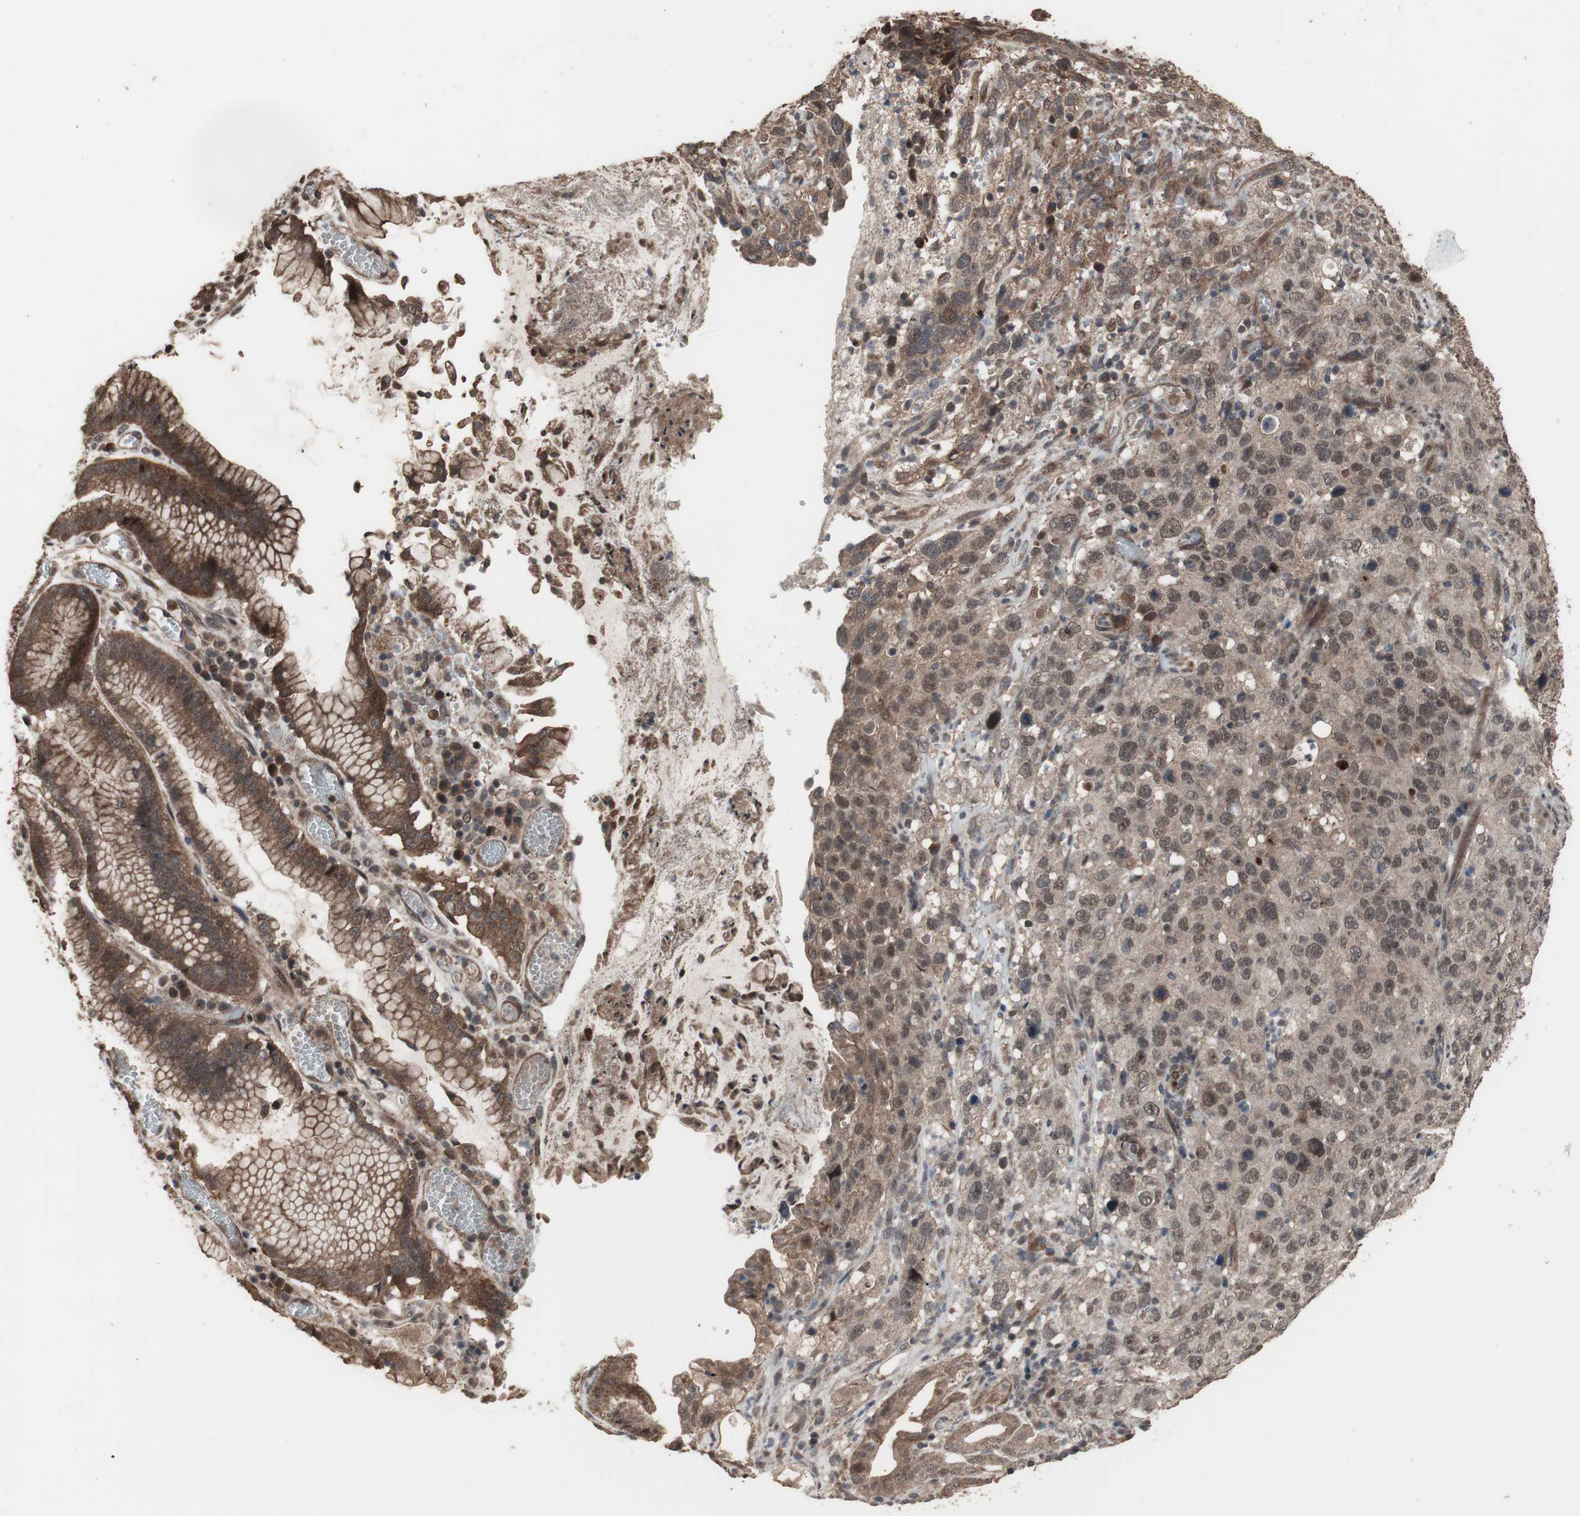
{"staining": {"intensity": "moderate", "quantity": ">75%", "location": "cytoplasmic/membranous"}, "tissue": "stomach cancer", "cell_type": "Tumor cells", "image_type": "cancer", "snomed": [{"axis": "morphology", "description": "Normal tissue, NOS"}, {"axis": "morphology", "description": "Adenocarcinoma, NOS"}, {"axis": "topography", "description": "Stomach"}], "caption": "Protein analysis of stomach cancer (adenocarcinoma) tissue demonstrates moderate cytoplasmic/membranous positivity in about >75% of tumor cells.", "gene": "KANSL1", "patient": {"sex": "male", "age": 48}}